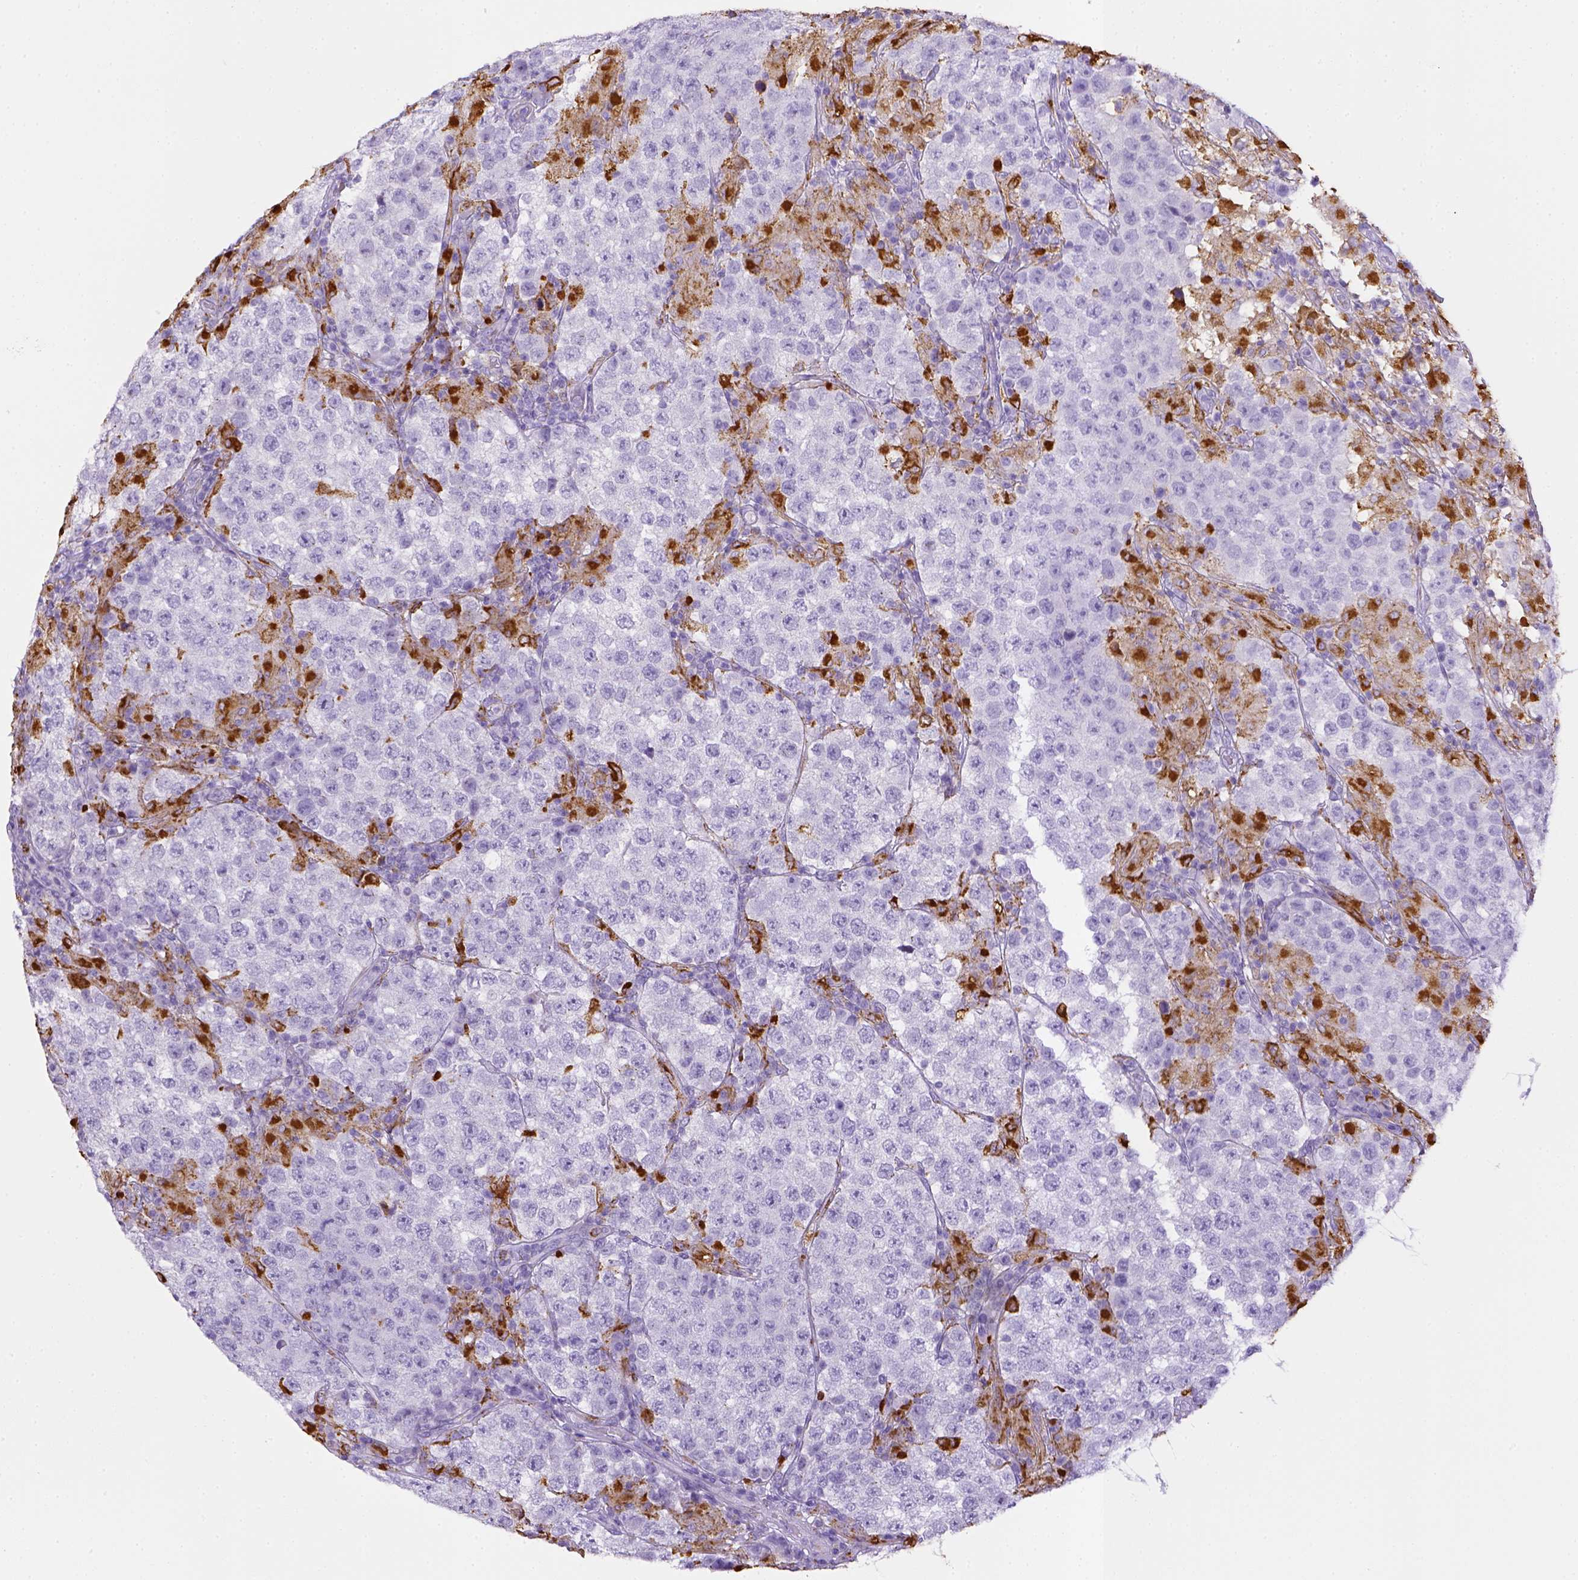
{"staining": {"intensity": "negative", "quantity": "none", "location": "none"}, "tissue": "testis cancer", "cell_type": "Tumor cells", "image_type": "cancer", "snomed": [{"axis": "morphology", "description": "Seminoma, NOS"}, {"axis": "morphology", "description": "Carcinoma, Embryonal, NOS"}, {"axis": "topography", "description": "Testis"}], "caption": "An immunohistochemistry image of testis cancer (seminoma) is shown. There is no staining in tumor cells of testis cancer (seminoma).", "gene": "CD68", "patient": {"sex": "male", "age": 41}}